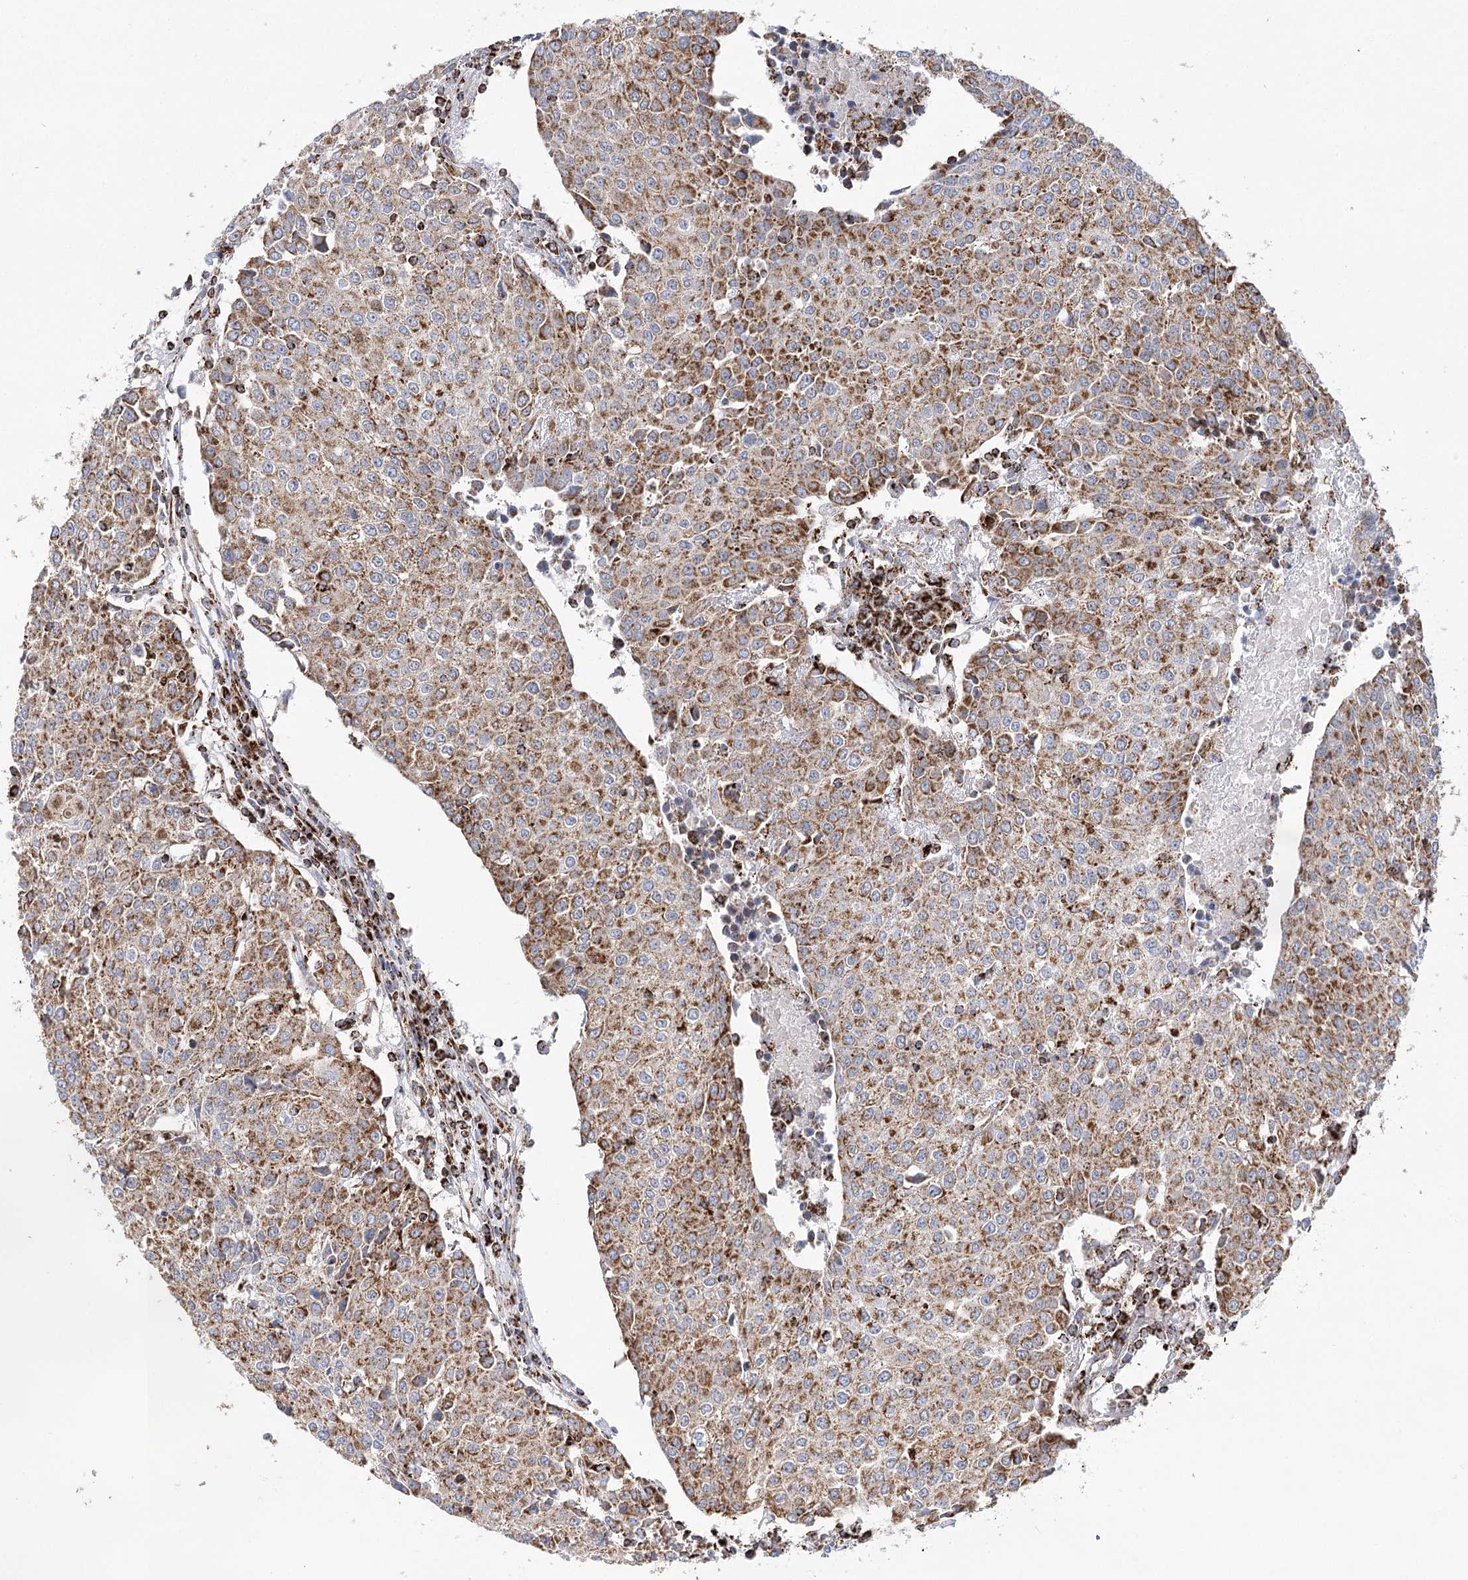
{"staining": {"intensity": "moderate", "quantity": ">75%", "location": "cytoplasmic/membranous"}, "tissue": "urothelial cancer", "cell_type": "Tumor cells", "image_type": "cancer", "snomed": [{"axis": "morphology", "description": "Urothelial carcinoma, High grade"}, {"axis": "topography", "description": "Urinary bladder"}], "caption": "Urothelial cancer stained with a protein marker reveals moderate staining in tumor cells.", "gene": "NADK2", "patient": {"sex": "female", "age": 85}}